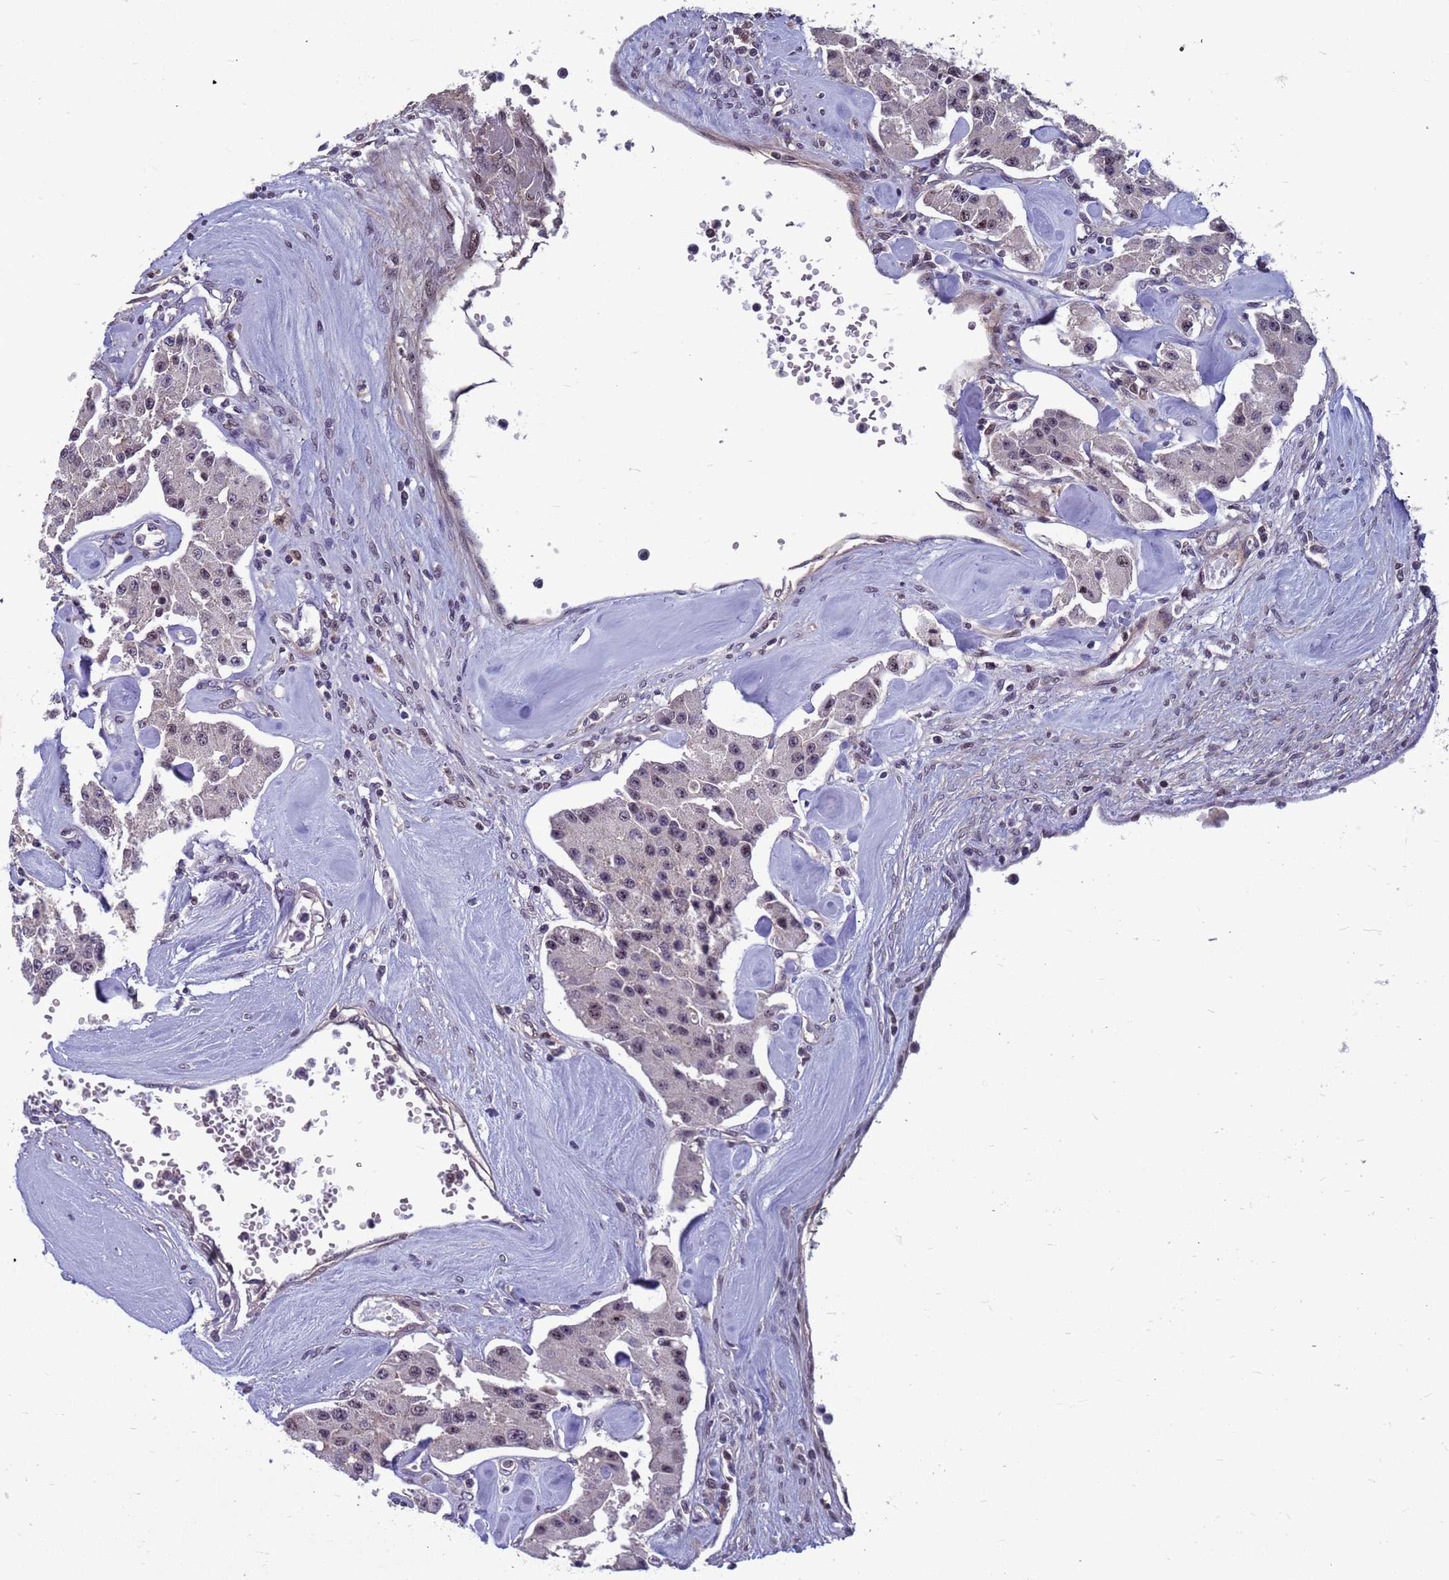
{"staining": {"intensity": "moderate", "quantity": "25%-75%", "location": "nuclear"}, "tissue": "carcinoid", "cell_type": "Tumor cells", "image_type": "cancer", "snomed": [{"axis": "morphology", "description": "Carcinoid, malignant, NOS"}, {"axis": "topography", "description": "Pancreas"}], "caption": "Brown immunohistochemical staining in malignant carcinoid shows moderate nuclear expression in about 25%-75% of tumor cells.", "gene": "NSL1", "patient": {"sex": "male", "age": 41}}